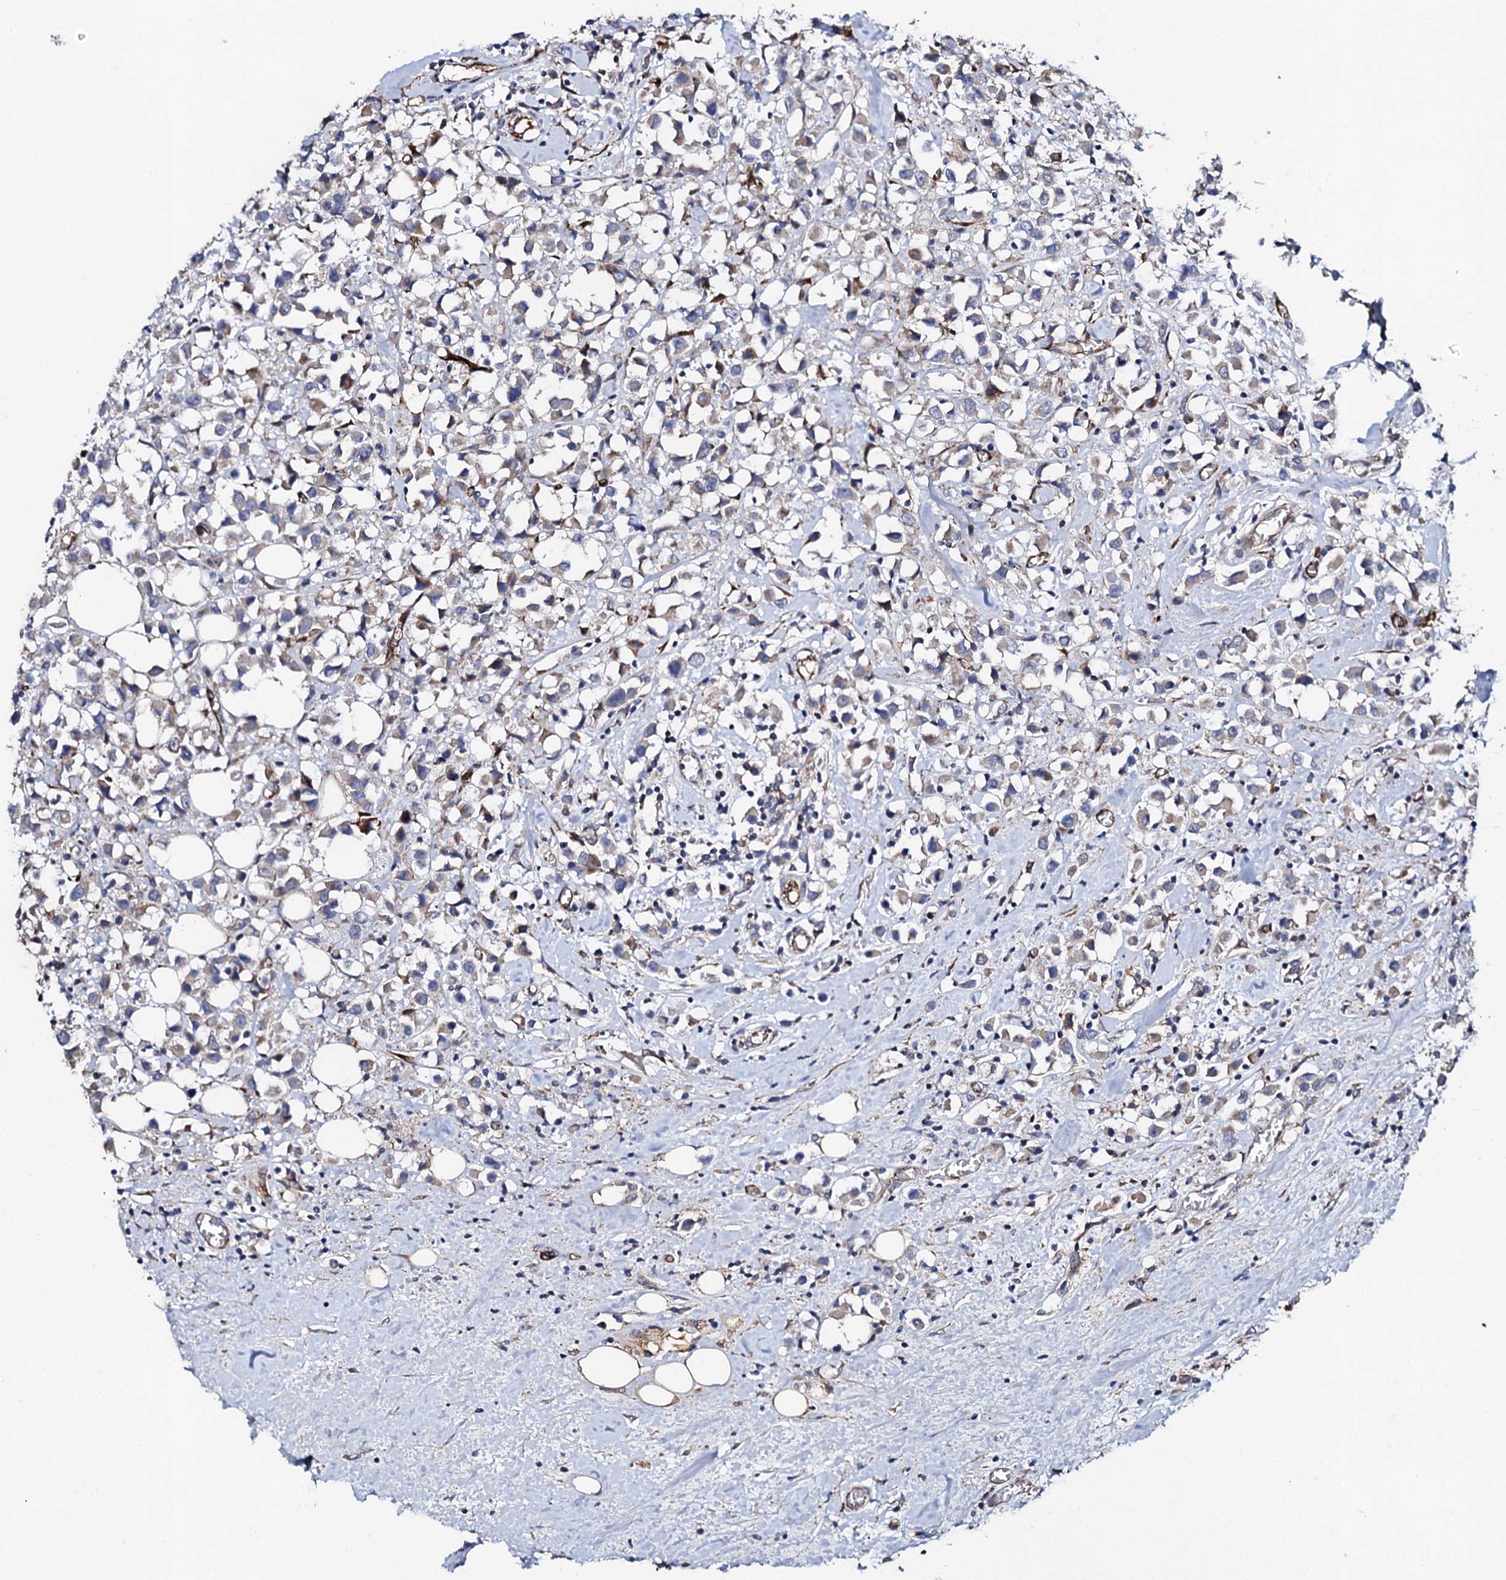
{"staining": {"intensity": "weak", "quantity": ">75%", "location": "cytoplasmic/membranous"}, "tissue": "breast cancer", "cell_type": "Tumor cells", "image_type": "cancer", "snomed": [{"axis": "morphology", "description": "Duct carcinoma"}, {"axis": "topography", "description": "Breast"}], "caption": "This is a photomicrograph of immunohistochemistry (IHC) staining of breast cancer, which shows weak staining in the cytoplasmic/membranous of tumor cells.", "gene": "DBX1", "patient": {"sex": "female", "age": 61}}